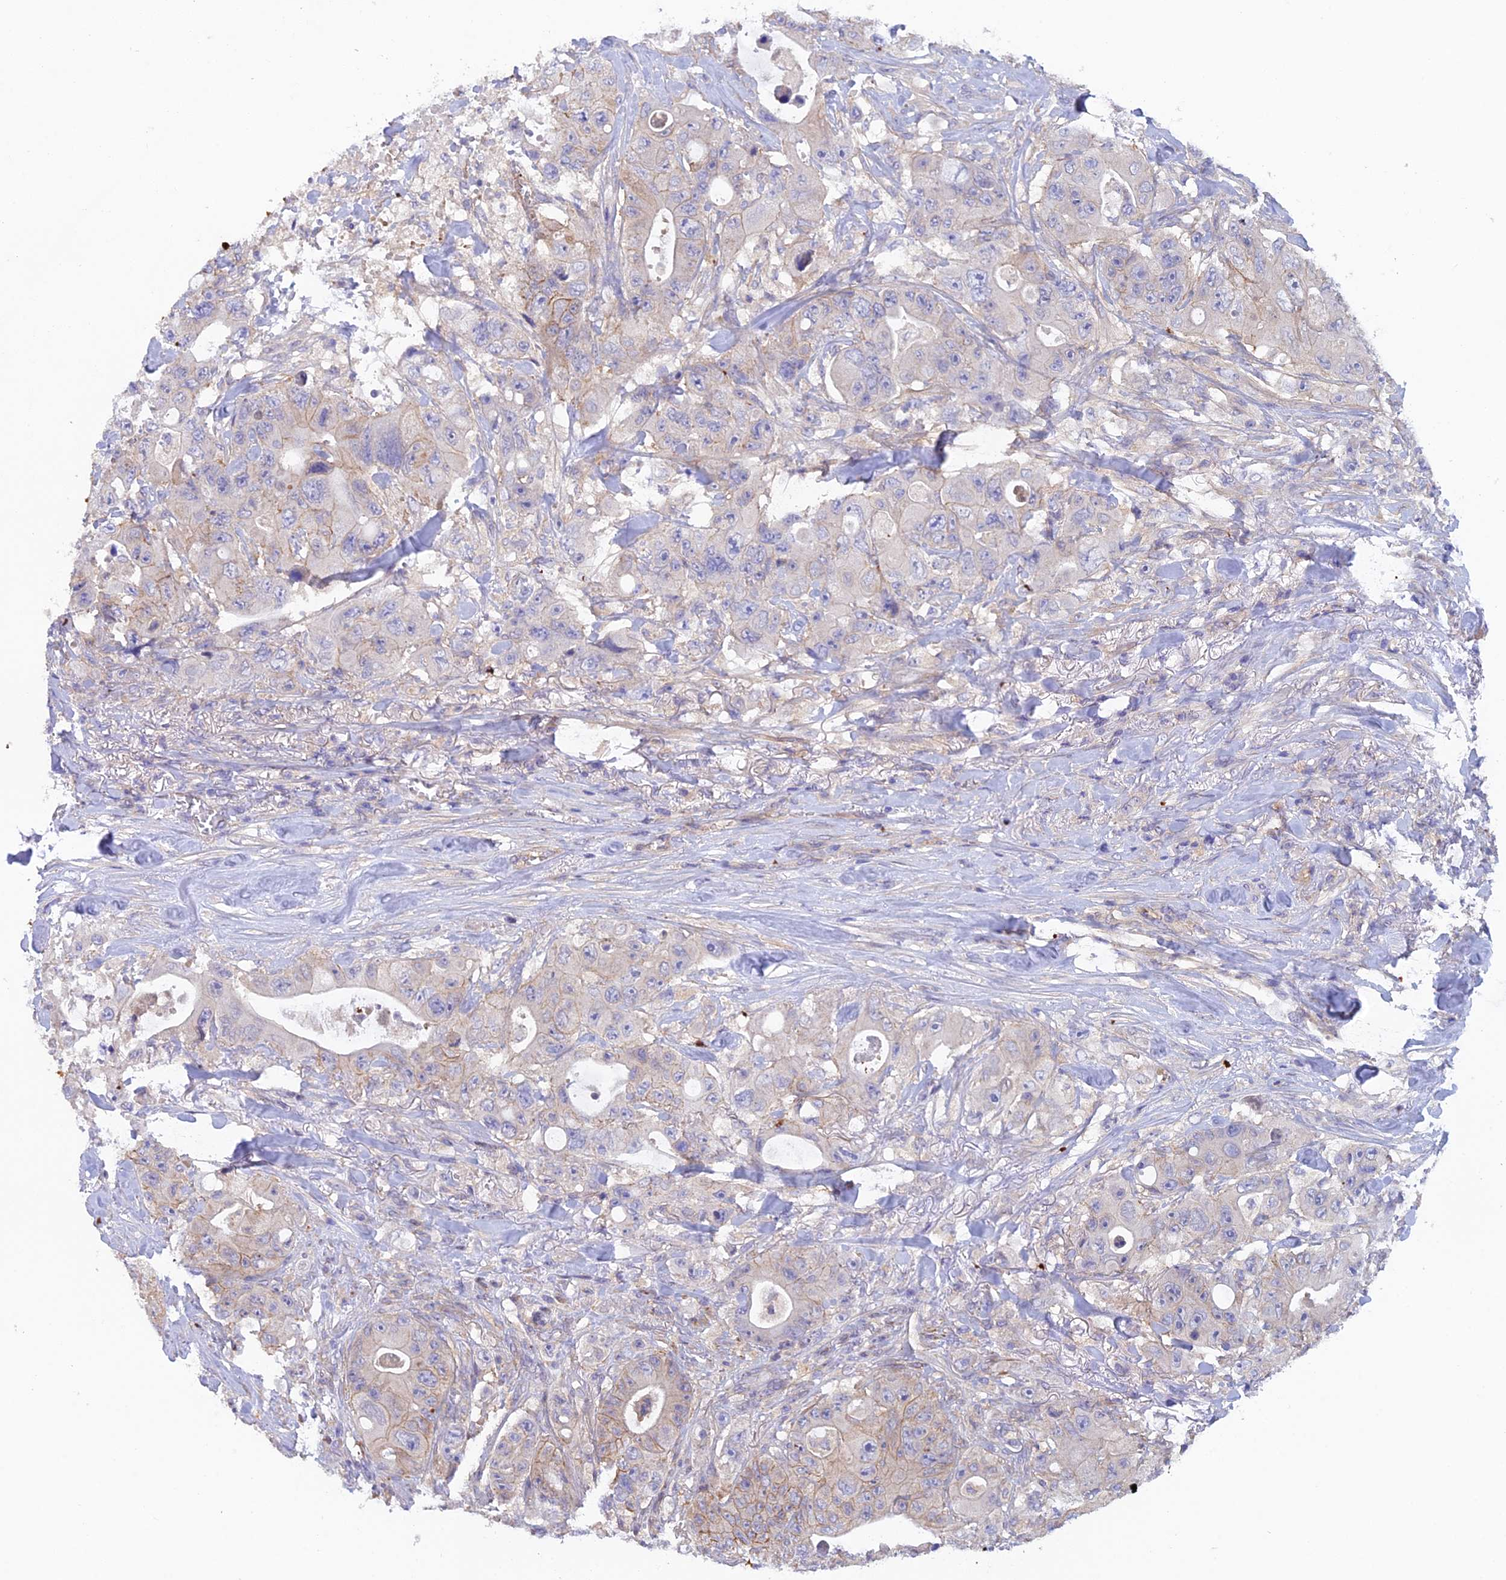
{"staining": {"intensity": "weak", "quantity": "25%-75%", "location": "cytoplasmic/membranous"}, "tissue": "colorectal cancer", "cell_type": "Tumor cells", "image_type": "cancer", "snomed": [{"axis": "morphology", "description": "Adenocarcinoma, NOS"}, {"axis": "topography", "description": "Colon"}], "caption": "A micrograph of adenocarcinoma (colorectal) stained for a protein exhibits weak cytoplasmic/membranous brown staining in tumor cells.", "gene": "FZR1", "patient": {"sex": "female", "age": 46}}